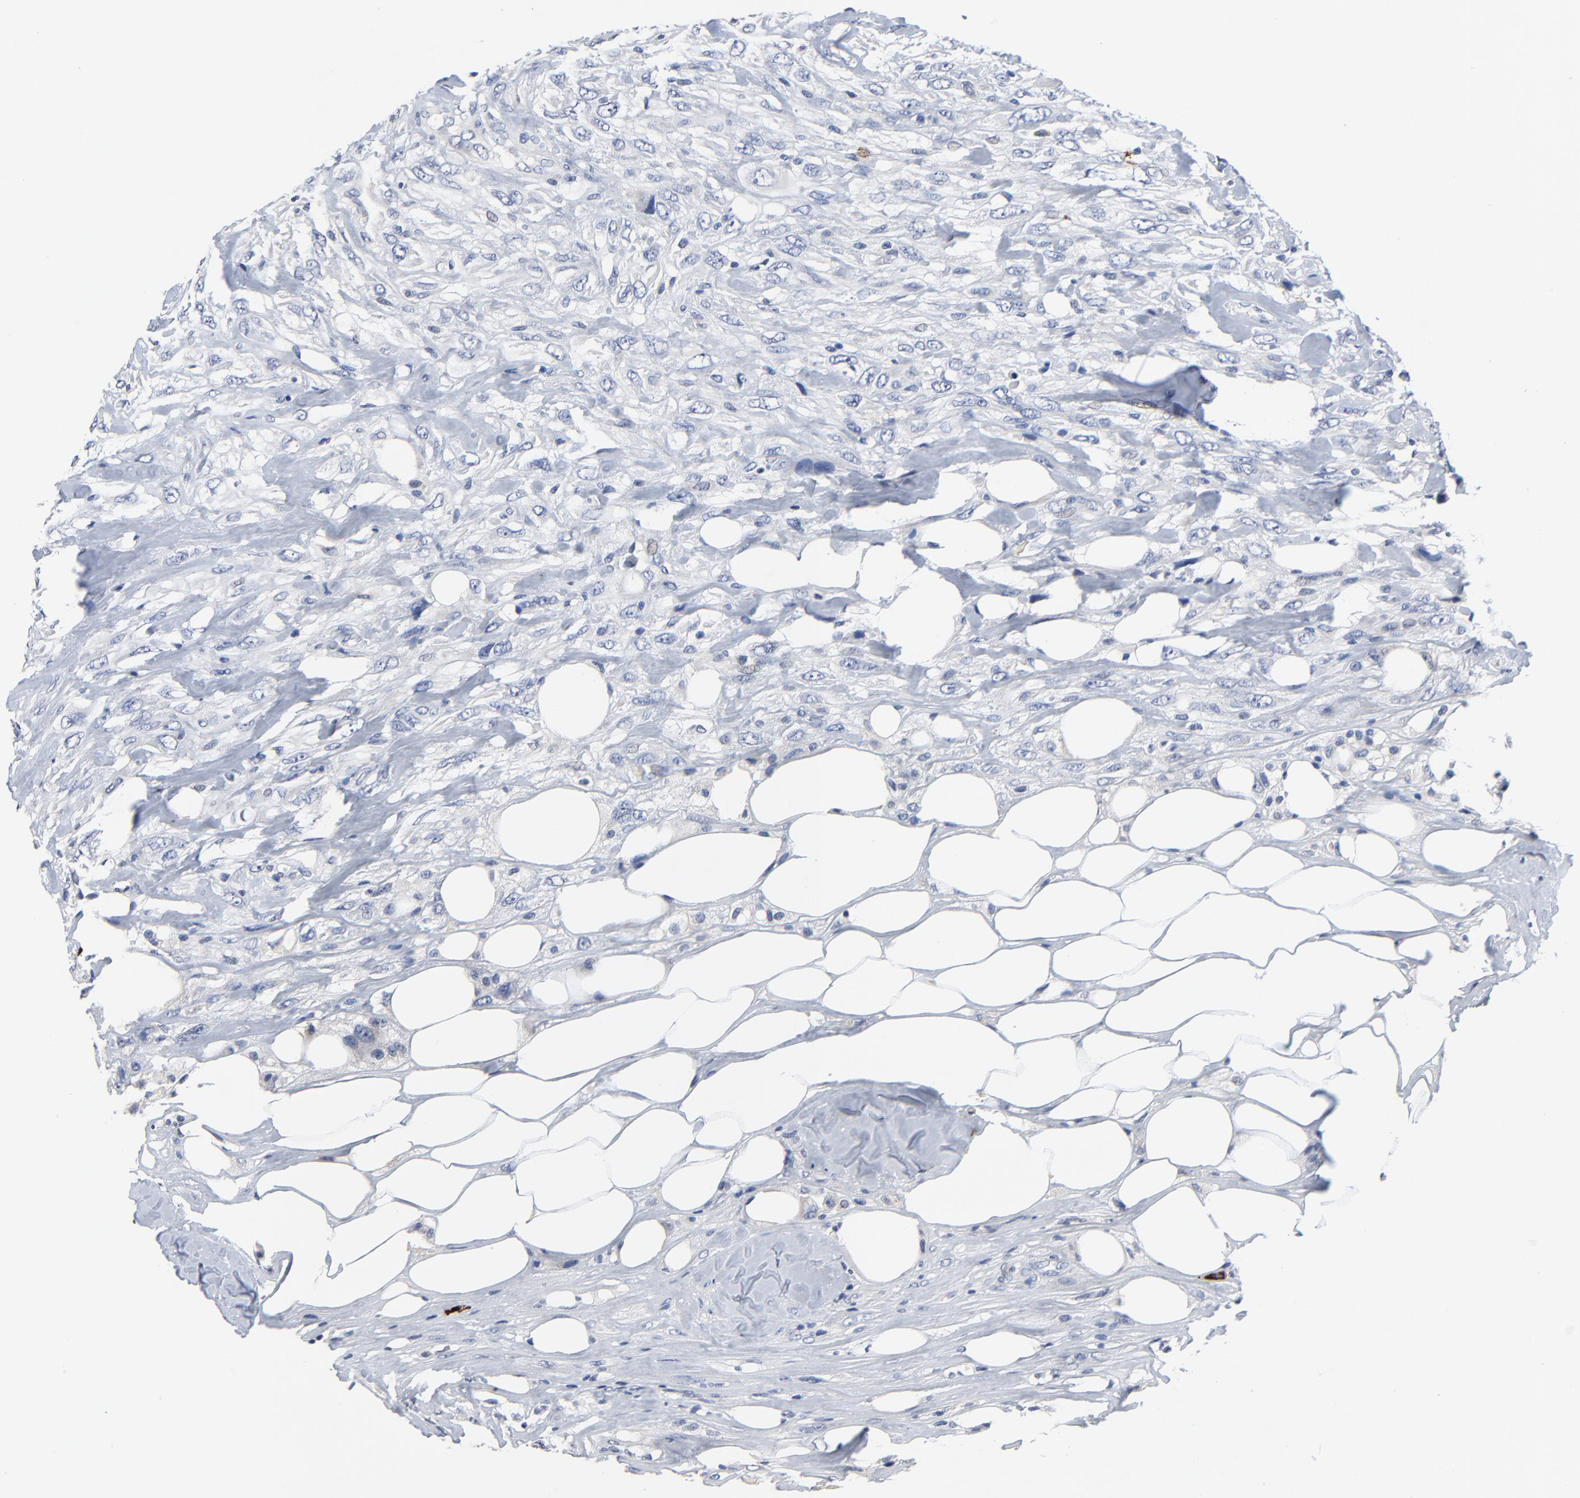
{"staining": {"intensity": "negative", "quantity": "none", "location": "none"}, "tissue": "breast cancer", "cell_type": "Tumor cells", "image_type": "cancer", "snomed": [{"axis": "morphology", "description": "Neoplasm, malignant, NOS"}, {"axis": "topography", "description": "Breast"}], "caption": "High power microscopy photomicrograph of an immunohistochemistry (IHC) micrograph of neoplasm (malignant) (breast), revealing no significant positivity in tumor cells.", "gene": "FBXL5", "patient": {"sex": "female", "age": 50}}